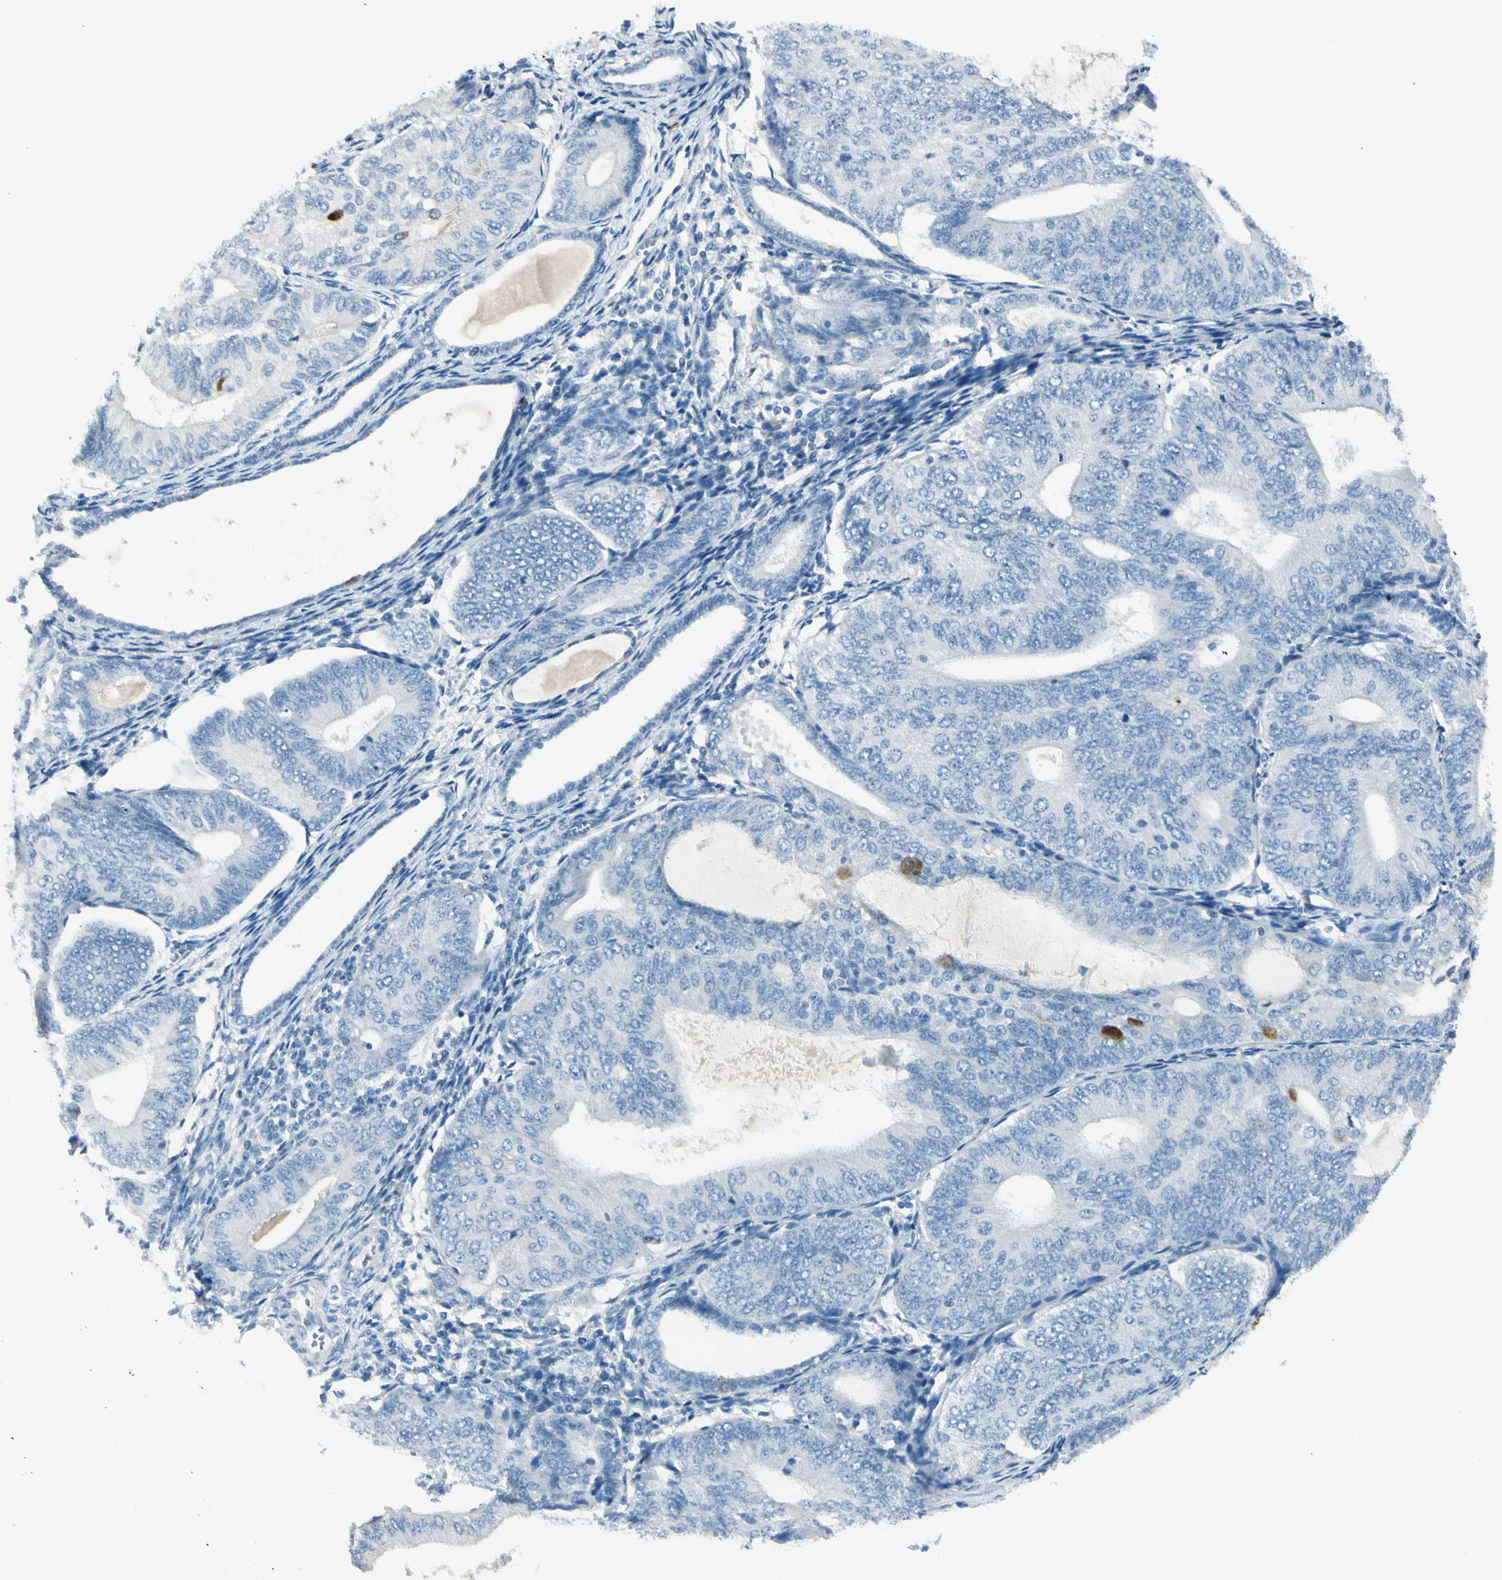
{"staining": {"intensity": "strong", "quantity": "<25%", "location": "cytoplasmic/membranous"}, "tissue": "endometrial cancer", "cell_type": "Tumor cells", "image_type": "cancer", "snomed": [{"axis": "morphology", "description": "Adenocarcinoma, NOS"}, {"axis": "topography", "description": "Endometrium"}], "caption": "The histopathology image displays a brown stain indicating the presence of a protein in the cytoplasmic/membranous of tumor cells in endometrial cancer.", "gene": "DLG4", "patient": {"sex": "female", "age": 81}}